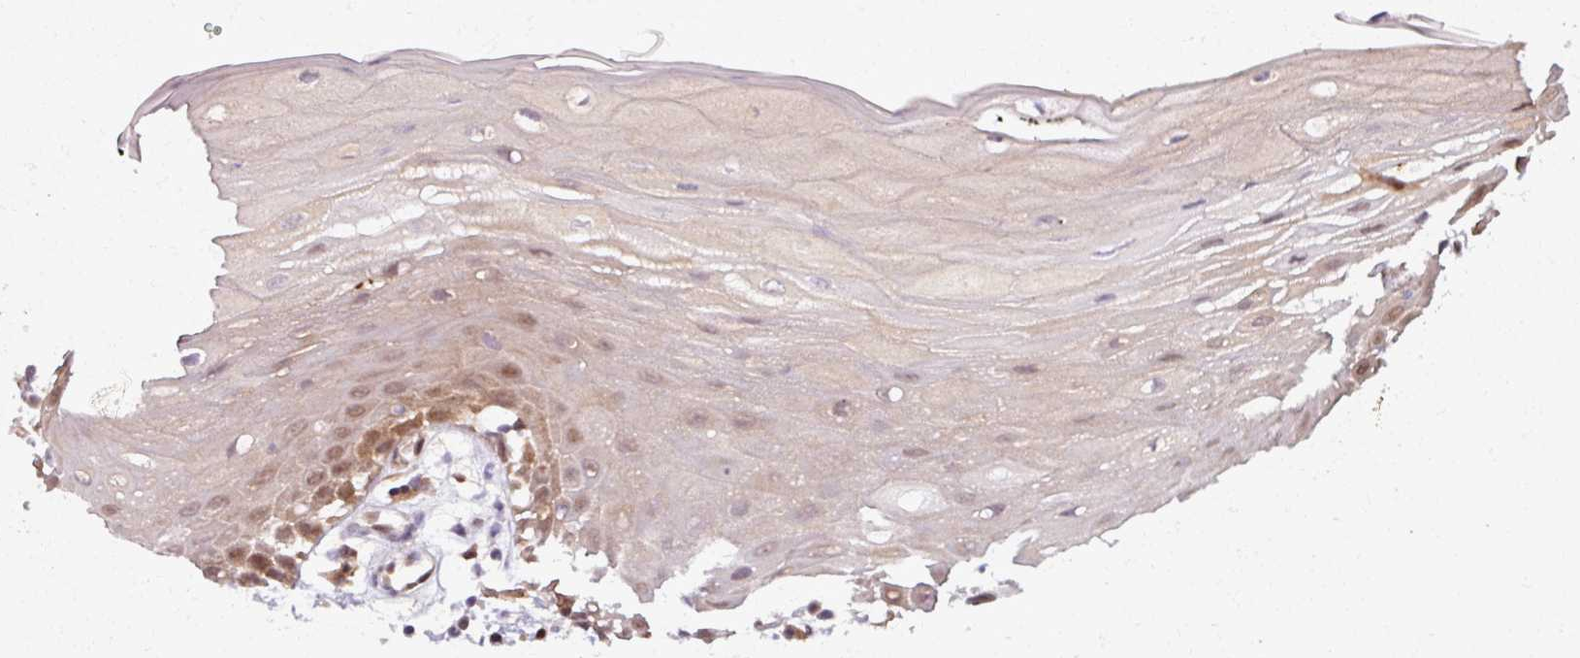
{"staining": {"intensity": "moderate", "quantity": "25%-75%", "location": "nuclear"}, "tissue": "oral mucosa", "cell_type": "Squamous epithelial cells", "image_type": "normal", "snomed": [{"axis": "morphology", "description": "Normal tissue, NOS"}, {"axis": "topography", "description": "Oral tissue"}, {"axis": "topography", "description": "Tounge, NOS"}], "caption": "High-power microscopy captured an immunohistochemistry (IHC) histopathology image of unremarkable oral mucosa, revealing moderate nuclear staining in about 25%-75% of squamous epithelial cells. (DAB IHC with brightfield microscopy, high magnification).", "gene": "KCTD11", "patient": {"sex": "female", "age": 59}}